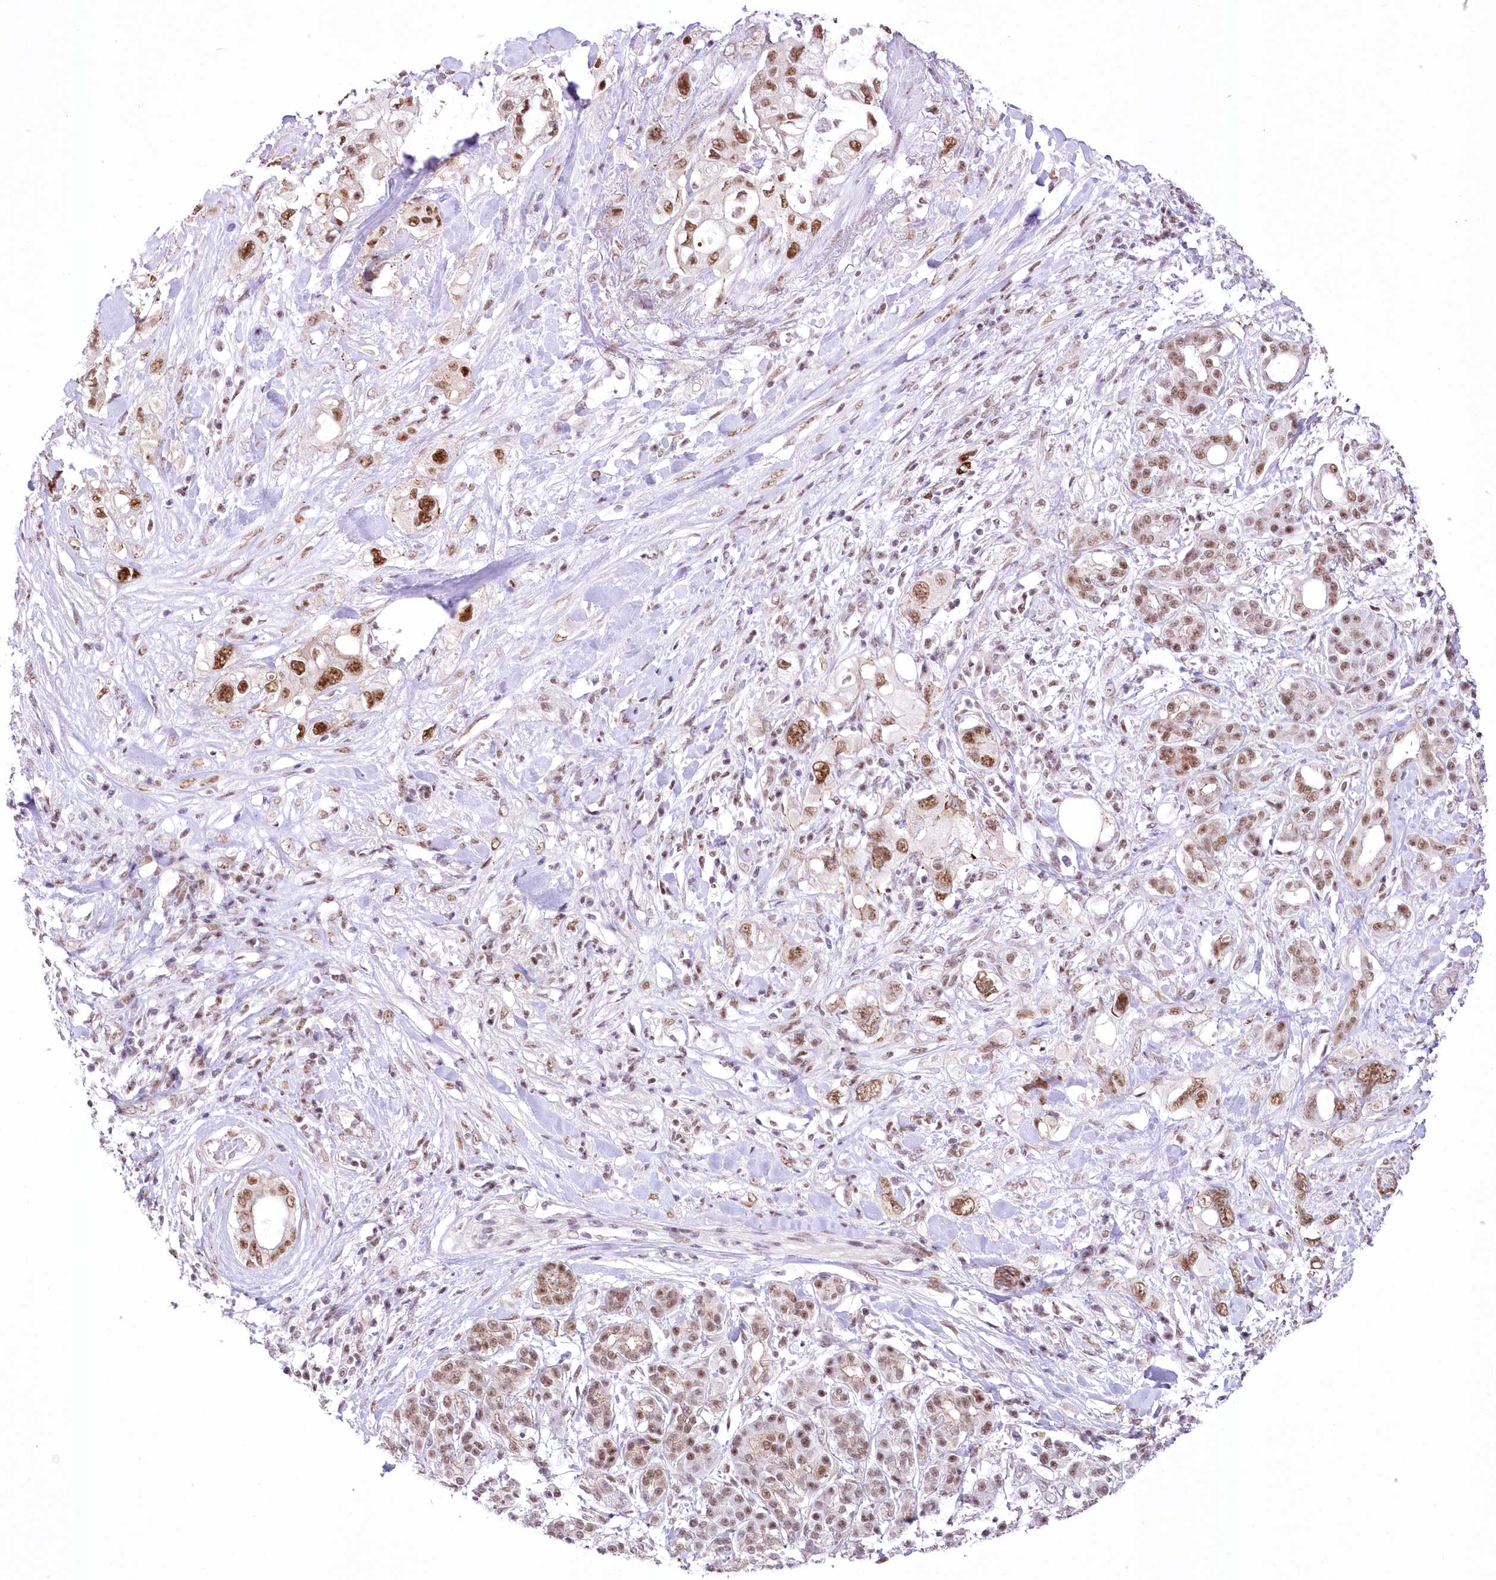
{"staining": {"intensity": "strong", "quantity": ">75%", "location": "nuclear"}, "tissue": "pancreatic cancer", "cell_type": "Tumor cells", "image_type": "cancer", "snomed": [{"axis": "morphology", "description": "Adenocarcinoma, NOS"}, {"axis": "topography", "description": "Pancreas"}], "caption": "Immunohistochemistry (DAB (3,3'-diaminobenzidine)) staining of pancreatic adenocarcinoma displays strong nuclear protein staining in about >75% of tumor cells.", "gene": "NSUN2", "patient": {"sex": "female", "age": 56}}